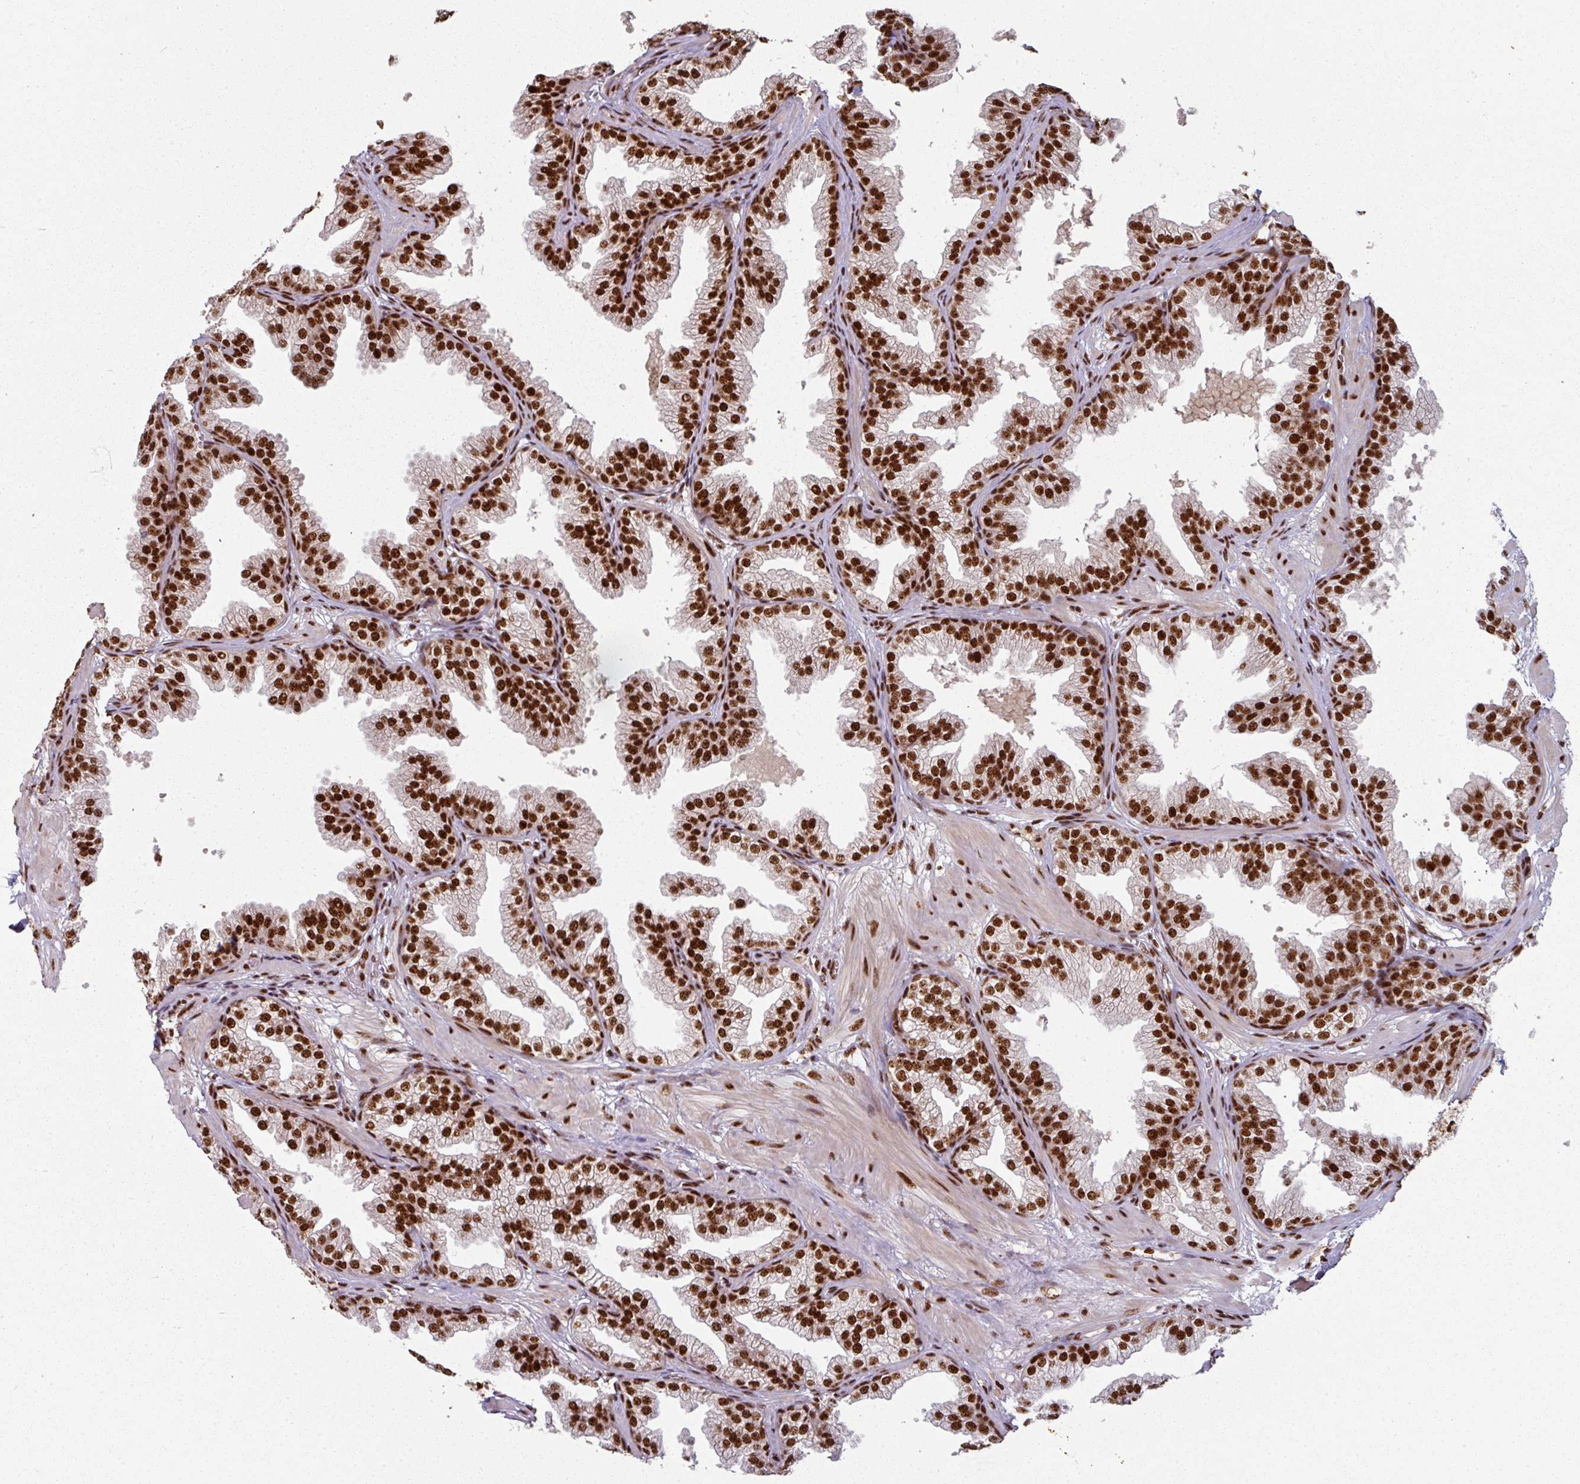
{"staining": {"intensity": "strong", "quantity": ">75%", "location": "nuclear"}, "tissue": "prostate", "cell_type": "Glandular cells", "image_type": "normal", "snomed": [{"axis": "morphology", "description": "Normal tissue, NOS"}, {"axis": "topography", "description": "Prostate"}], "caption": "Immunohistochemical staining of unremarkable human prostate exhibits strong nuclear protein positivity in about >75% of glandular cells. Using DAB (brown) and hematoxylin (blue) stains, captured at high magnification using brightfield microscopy.", "gene": "SIK3", "patient": {"sex": "male", "age": 37}}